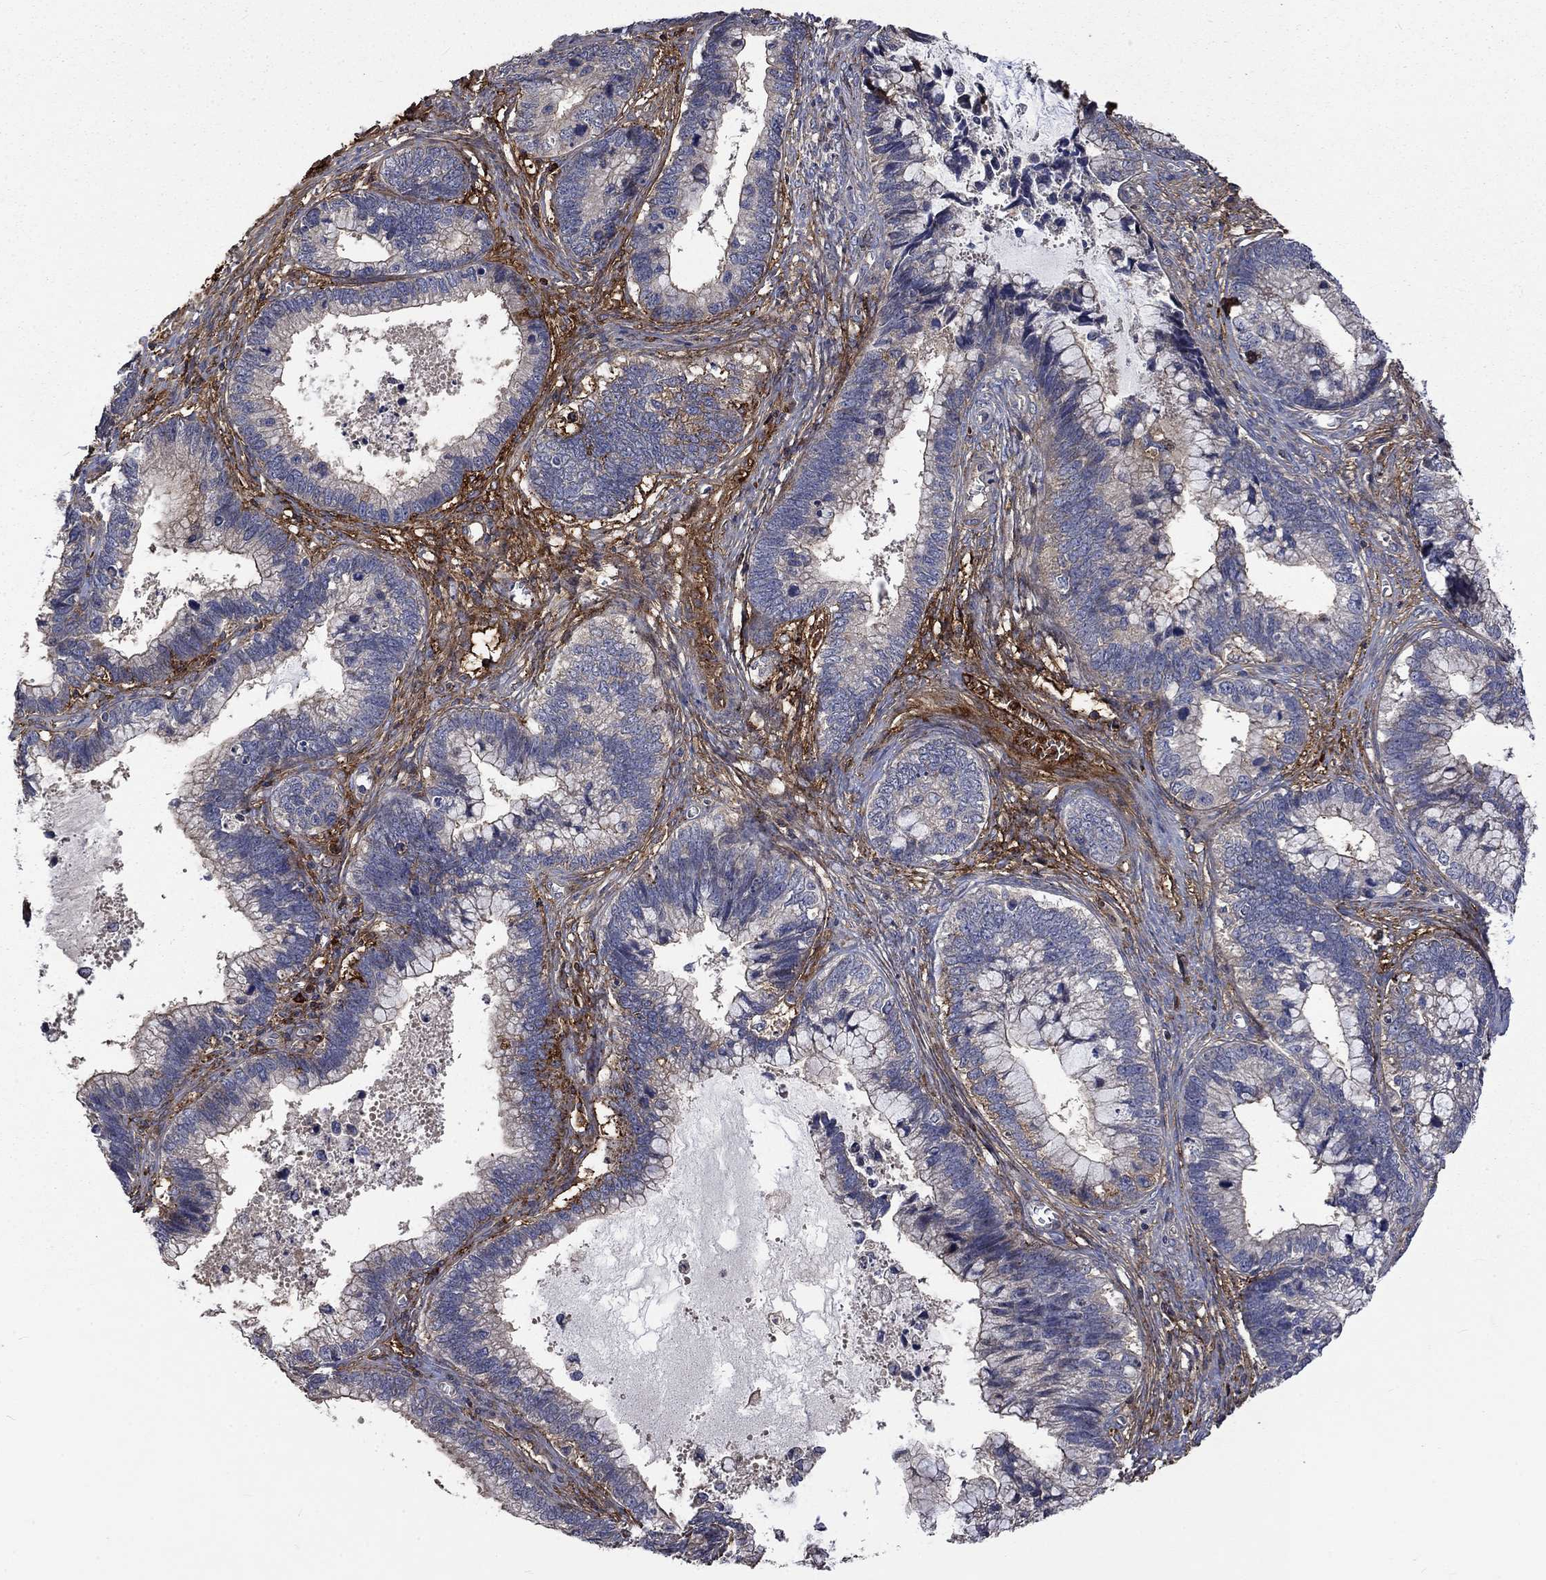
{"staining": {"intensity": "negative", "quantity": "none", "location": "none"}, "tissue": "cervical cancer", "cell_type": "Tumor cells", "image_type": "cancer", "snomed": [{"axis": "morphology", "description": "Adenocarcinoma, NOS"}, {"axis": "topography", "description": "Cervix"}], "caption": "Human cervical cancer stained for a protein using immunohistochemistry (IHC) shows no expression in tumor cells.", "gene": "VCAN", "patient": {"sex": "female", "age": 44}}